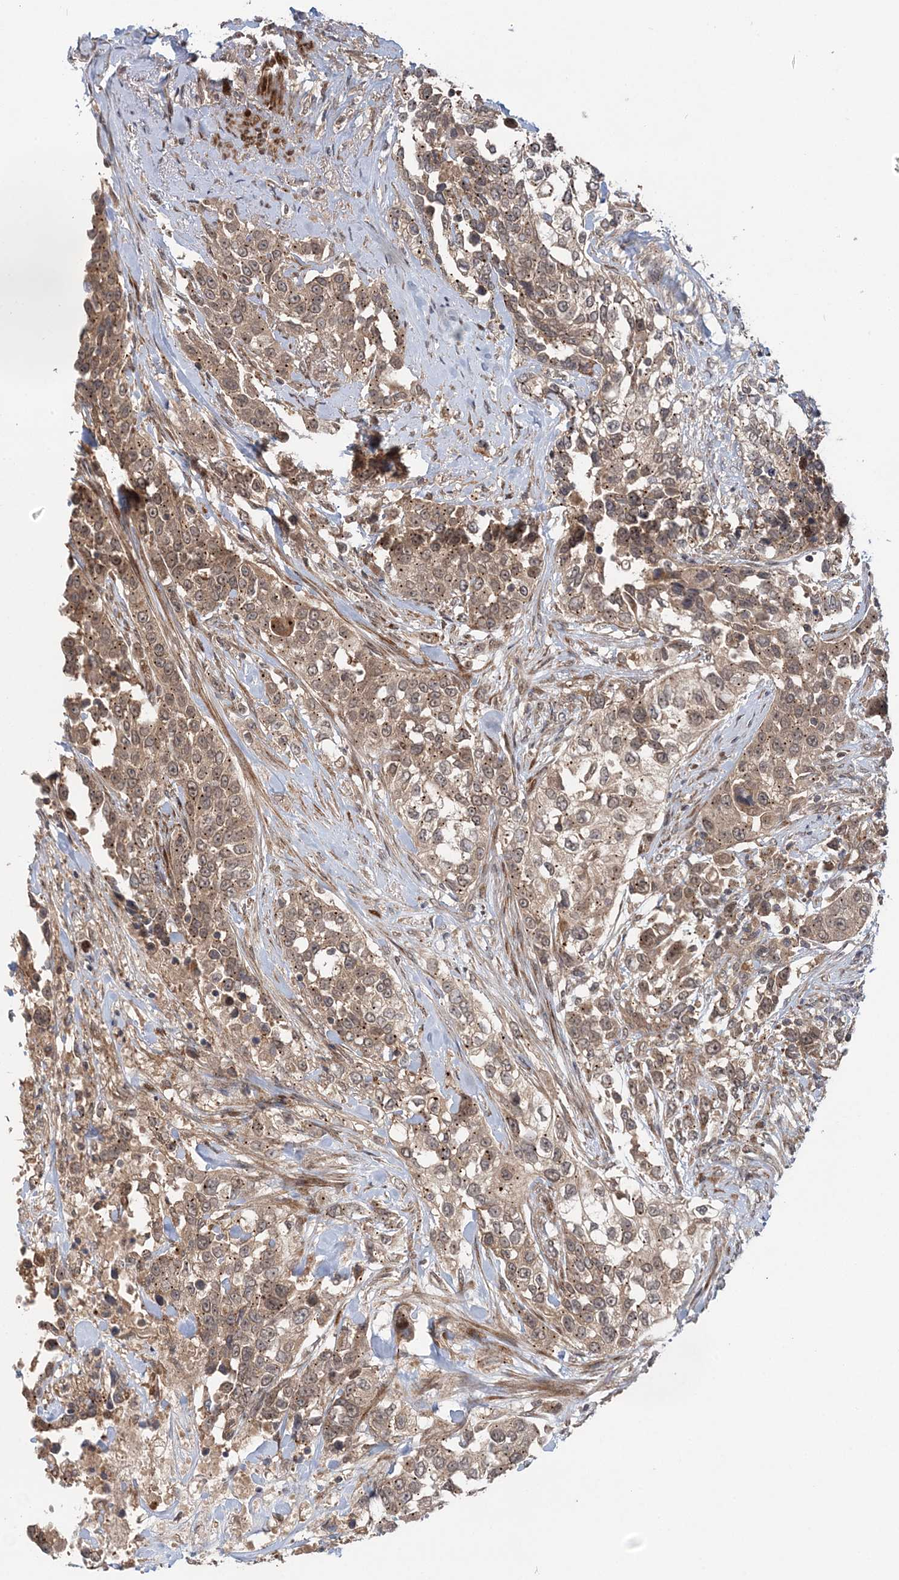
{"staining": {"intensity": "moderate", "quantity": ">75%", "location": "cytoplasmic/membranous"}, "tissue": "urothelial cancer", "cell_type": "Tumor cells", "image_type": "cancer", "snomed": [{"axis": "morphology", "description": "Urothelial carcinoma, High grade"}, {"axis": "topography", "description": "Urinary bladder"}], "caption": "High-grade urothelial carcinoma was stained to show a protein in brown. There is medium levels of moderate cytoplasmic/membranous positivity in approximately >75% of tumor cells.", "gene": "UBTD2", "patient": {"sex": "female", "age": 80}}